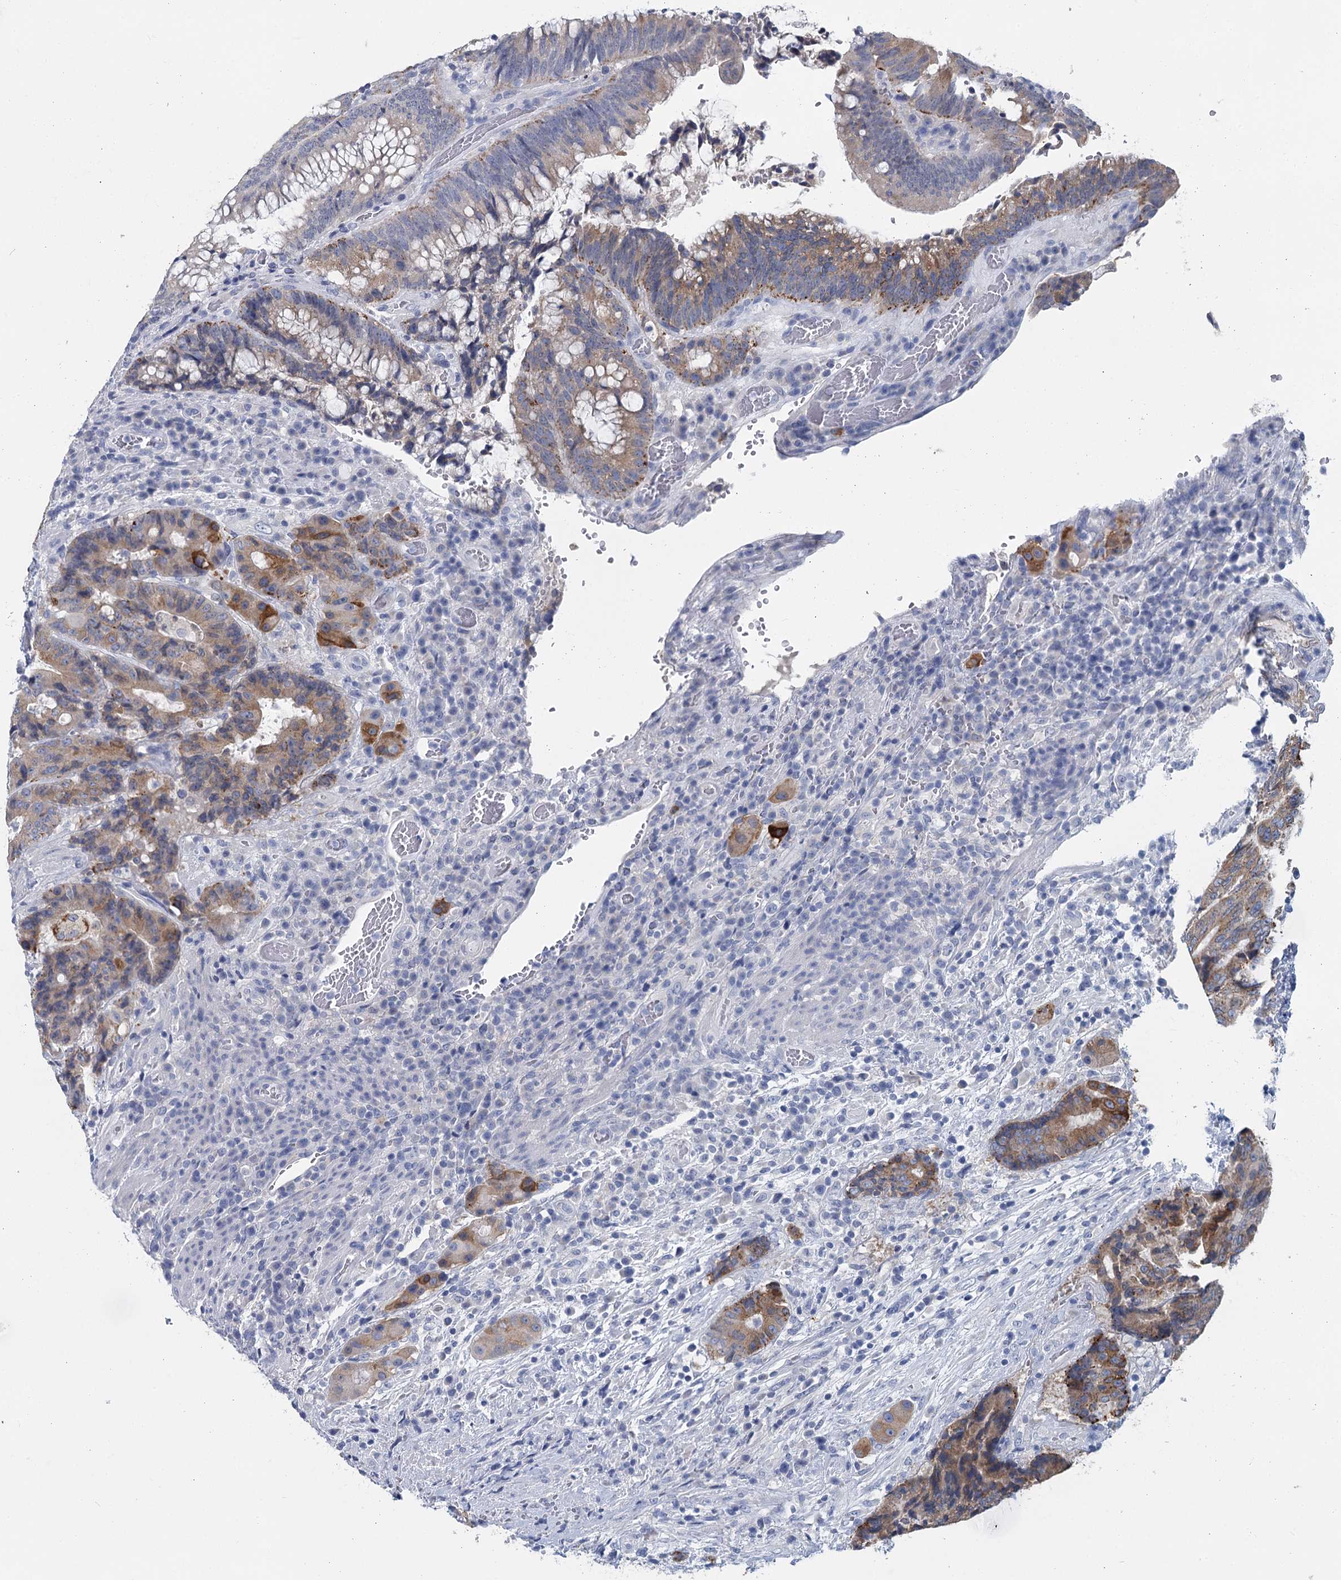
{"staining": {"intensity": "moderate", "quantity": ">75%", "location": "cytoplasmic/membranous"}, "tissue": "colorectal cancer", "cell_type": "Tumor cells", "image_type": "cancer", "snomed": [{"axis": "morphology", "description": "Adenocarcinoma, NOS"}, {"axis": "topography", "description": "Rectum"}], "caption": "This micrograph displays colorectal cancer stained with immunohistochemistry to label a protein in brown. The cytoplasmic/membranous of tumor cells show moderate positivity for the protein. Nuclei are counter-stained blue.", "gene": "METTL7B", "patient": {"sex": "male", "age": 69}}